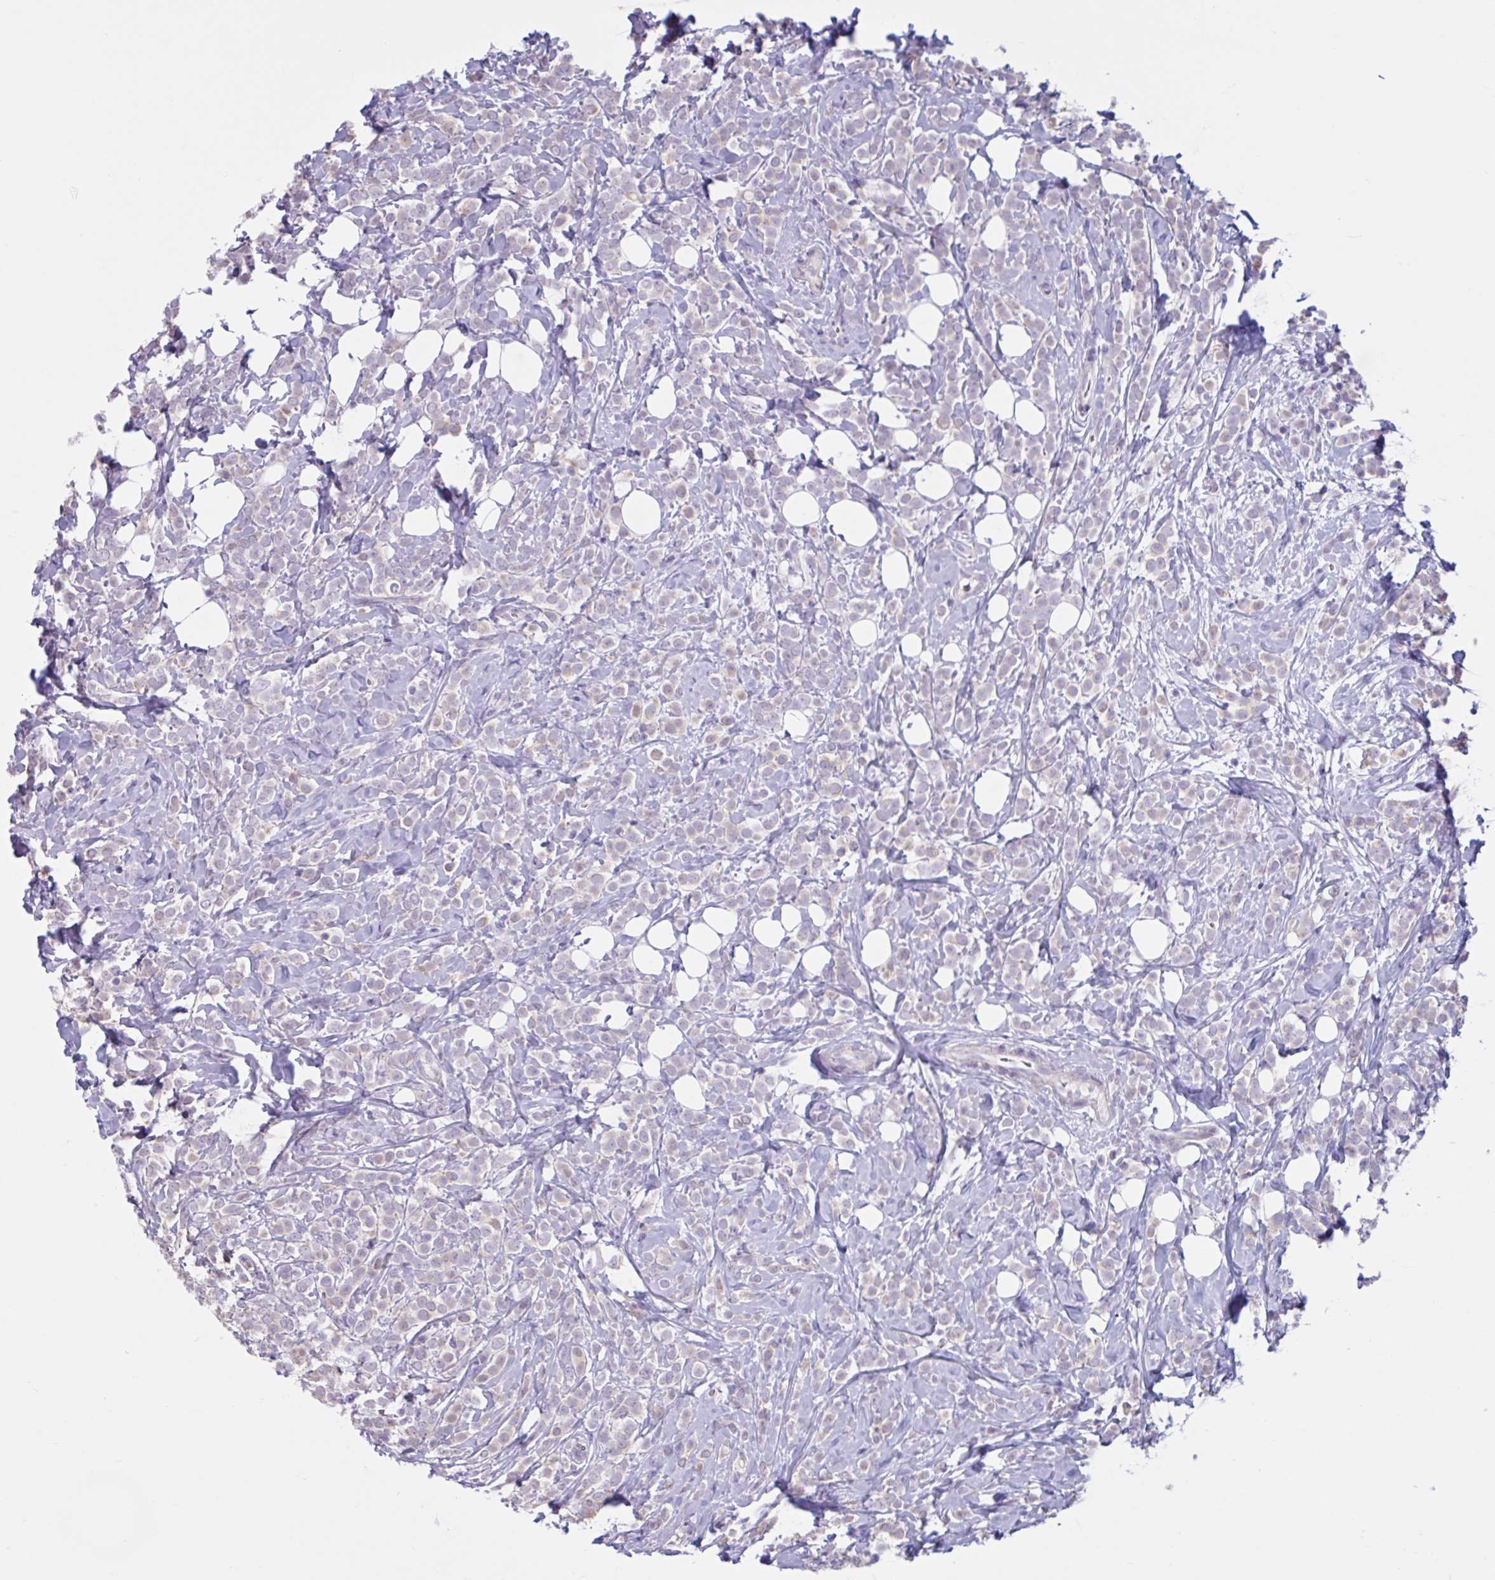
{"staining": {"intensity": "negative", "quantity": "none", "location": "none"}, "tissue": "breast cancer", "cell_type": "Tumor cells", "image_type": "cancer", "snomed": [{"axis": "morphology", "description": "Lobular carcinoma"}, {"axis": "topography", "description": "Breast"}], "caption": "A high-resolution image shows immunohistochemistry staining of lobular carcinoma (breast), which demonstrates no significant expression in tumor cells.", "gene": "CDH19", "patient": {"sex": "female", "age": 49}}